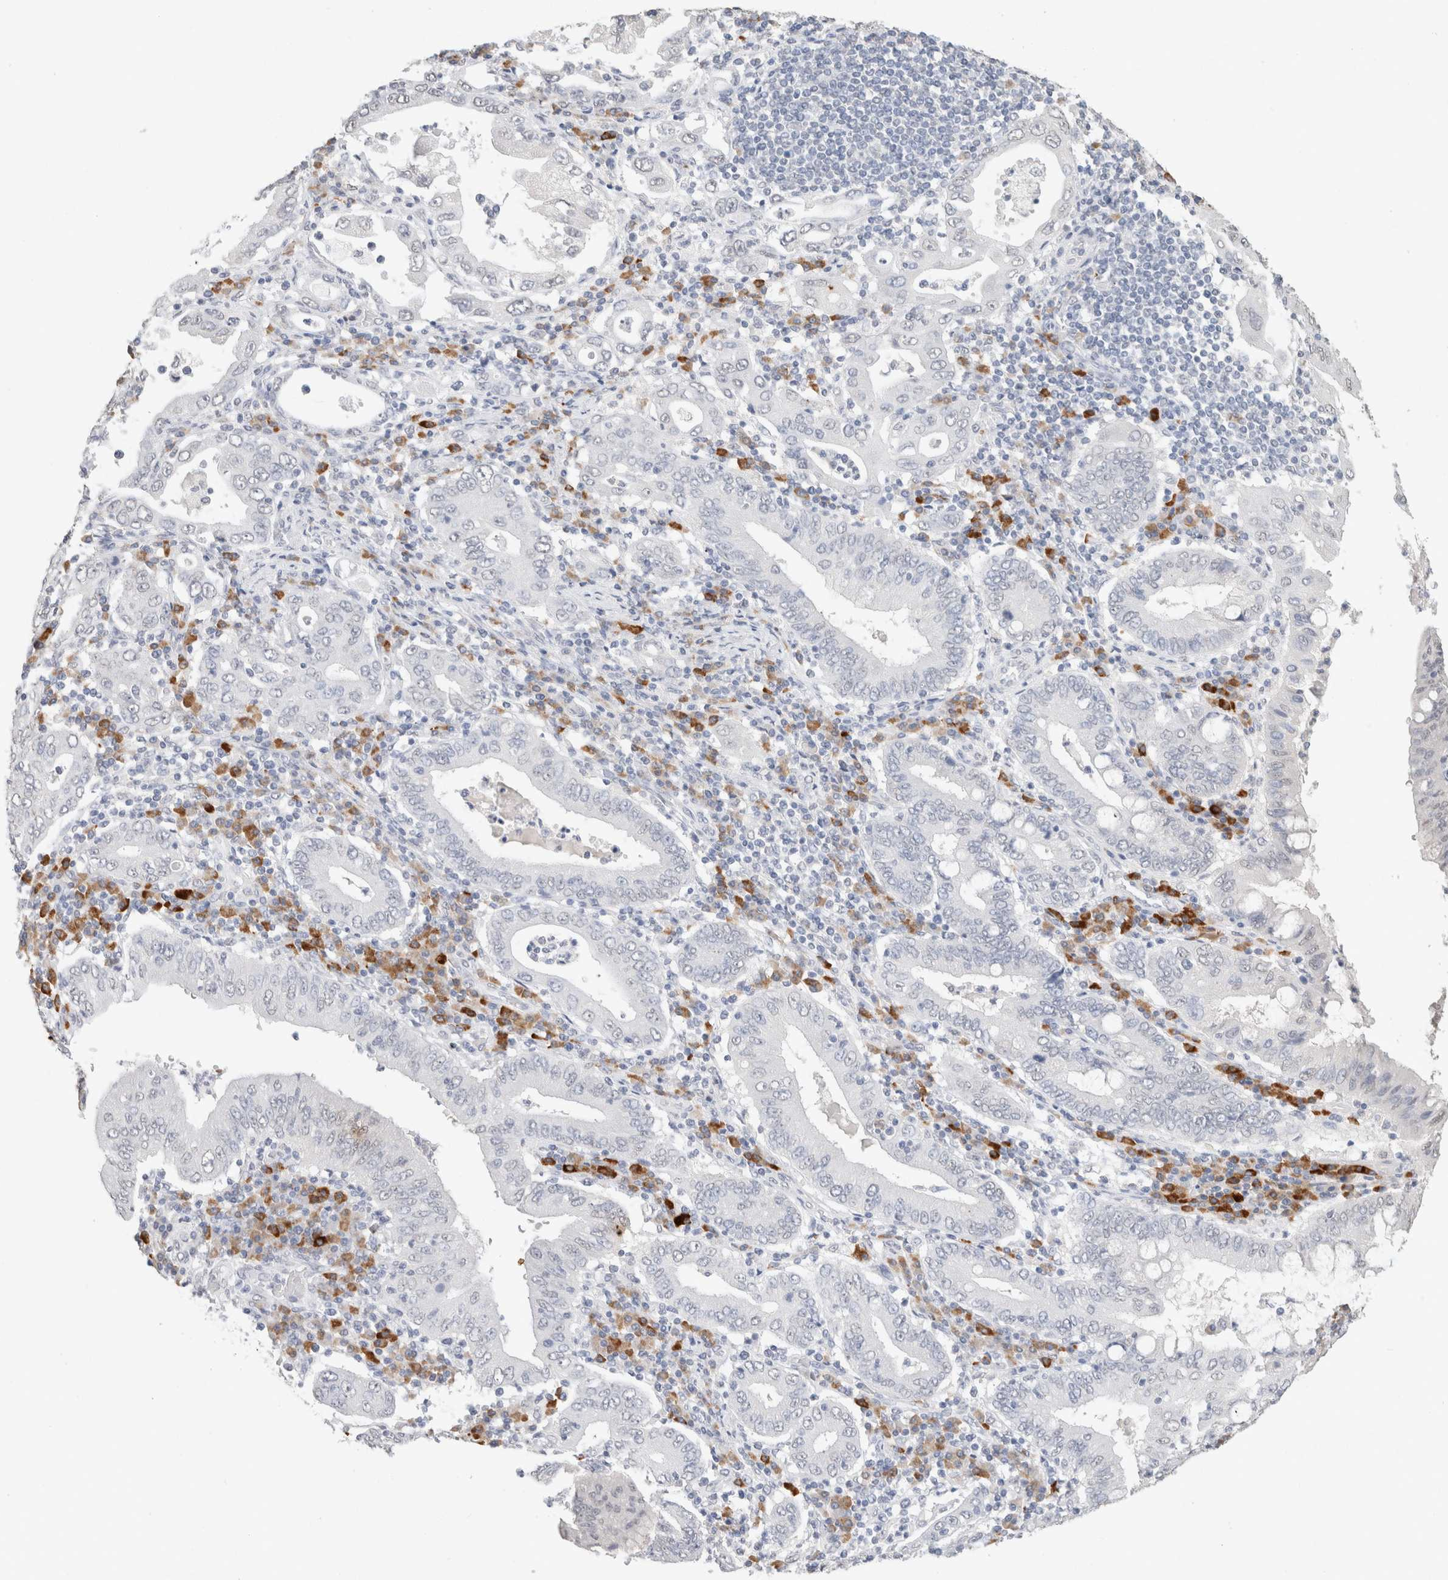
{"staining": {"intensity": "negative", "quantity": "none", "location": "none"}, "tissue": "stomach cancer", "cell_type": "Tumor cells", "image_type": "cancer", "snomed": [{"axis": "morphology", "description": "Normal tissue, NOS"}, {"axis": "morphology", "description": "Adenocarcinoma, NOS"}, {"axis": "topography", "description": "Esophagus"}, {"axis": "topography", "description": "Stomach, upper"}, {"axis": "topography", "description": "Peripheral nerve tissue"}], "caption": "Immunohistochemistry (IHC) photomicrograph of human adenocarcinoma (stomach) stained for a protein (brown), which exhibits no staining in tumor cells. Nuclei are stained in blue.", "gene": "CD80", "patient": {"sex": "male", "age": 62}}